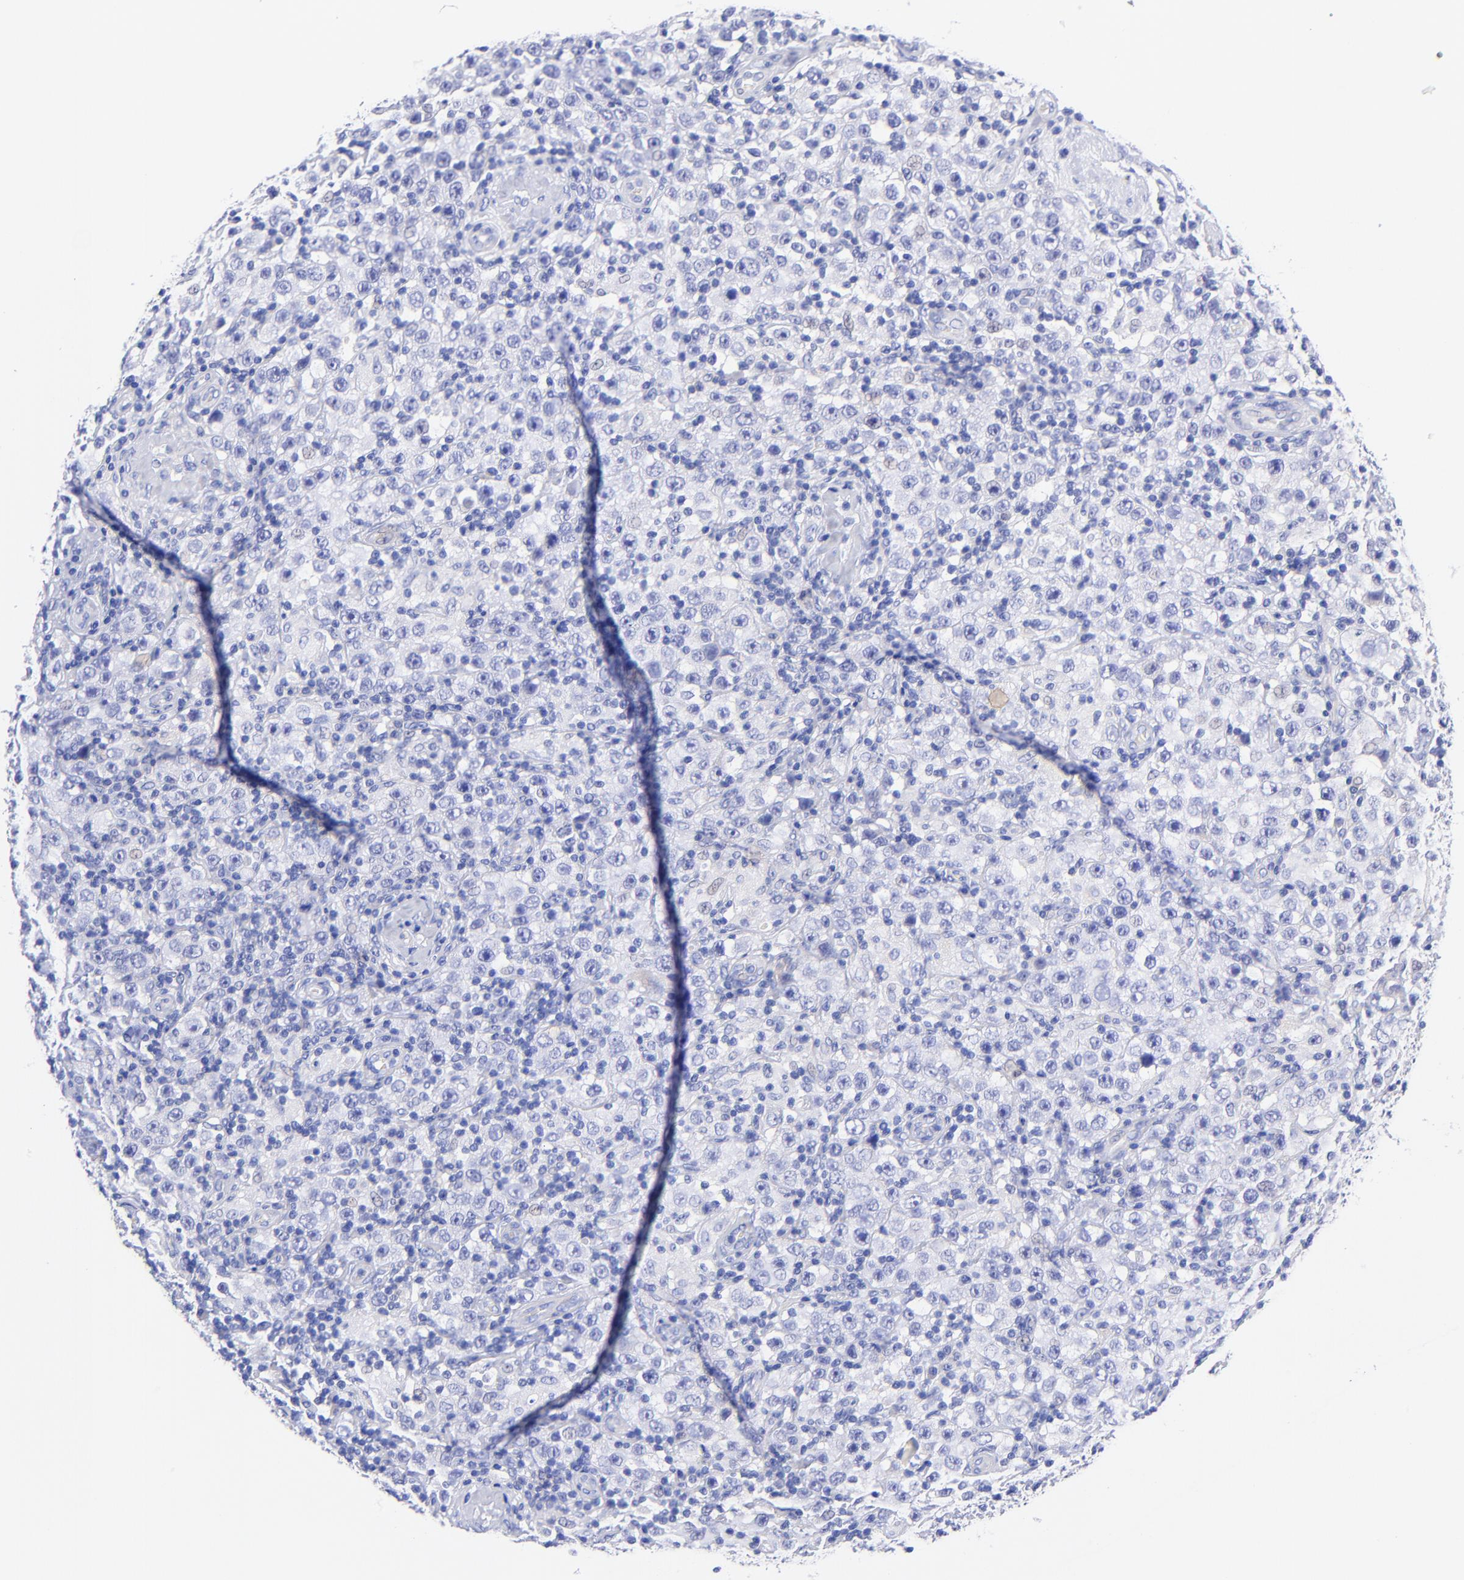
{"staining": {"intensity": "negative", "quantity": "none", "location": "none"}, "tissue": "testis cancer", "cell_type": "Tumor cells", "image_type": "cancer", "snomed": [{"axis": "morphology", "description": "Seminoma, NOS"}, {"axis": "topography", "description": "Testis"}], "caption": "This is an immunohistochemistry (IHC) micrograph of human testis cancer (seminoma). There is no staining in tumor cells.", "gene": "GPHN", "patient": {"sex": "male", "age": 32}}